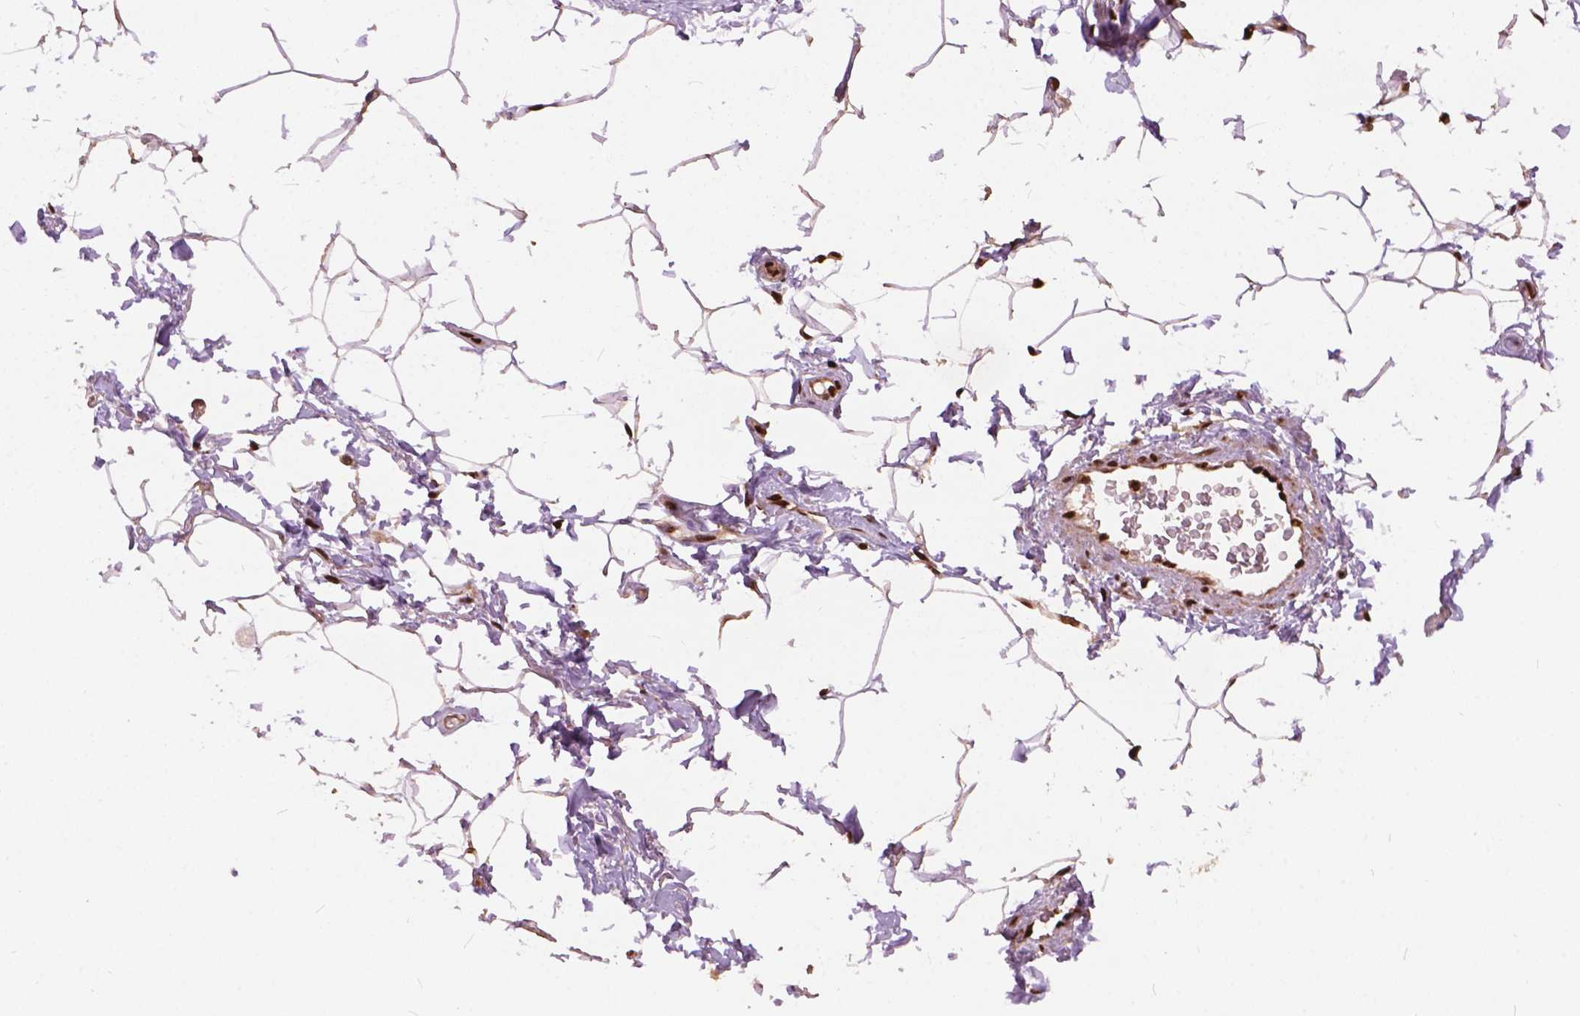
{"staining": {"intensity": "strong", "quantity": ">75%", "location": "nuclear"}, "tissue": "adipose tissue", "cell_type": "Adipocytes", "image_type": "normal", "snomed": [{"axis": "morphology", "description": "Normal tissue, NOS"}, {"axis": "topography", "description": "Peripheral nerve tissue"}], "caption": "IHC image of unremarkable adipose tissue: adipose tissue stained using IHC displays high levels of strong protein expression localized specifically in the nuclear of adipocytes, appearing as a nuclear brown color.", "gene": "ANP32A", "patient": {"sex": "male", "age": 51}}